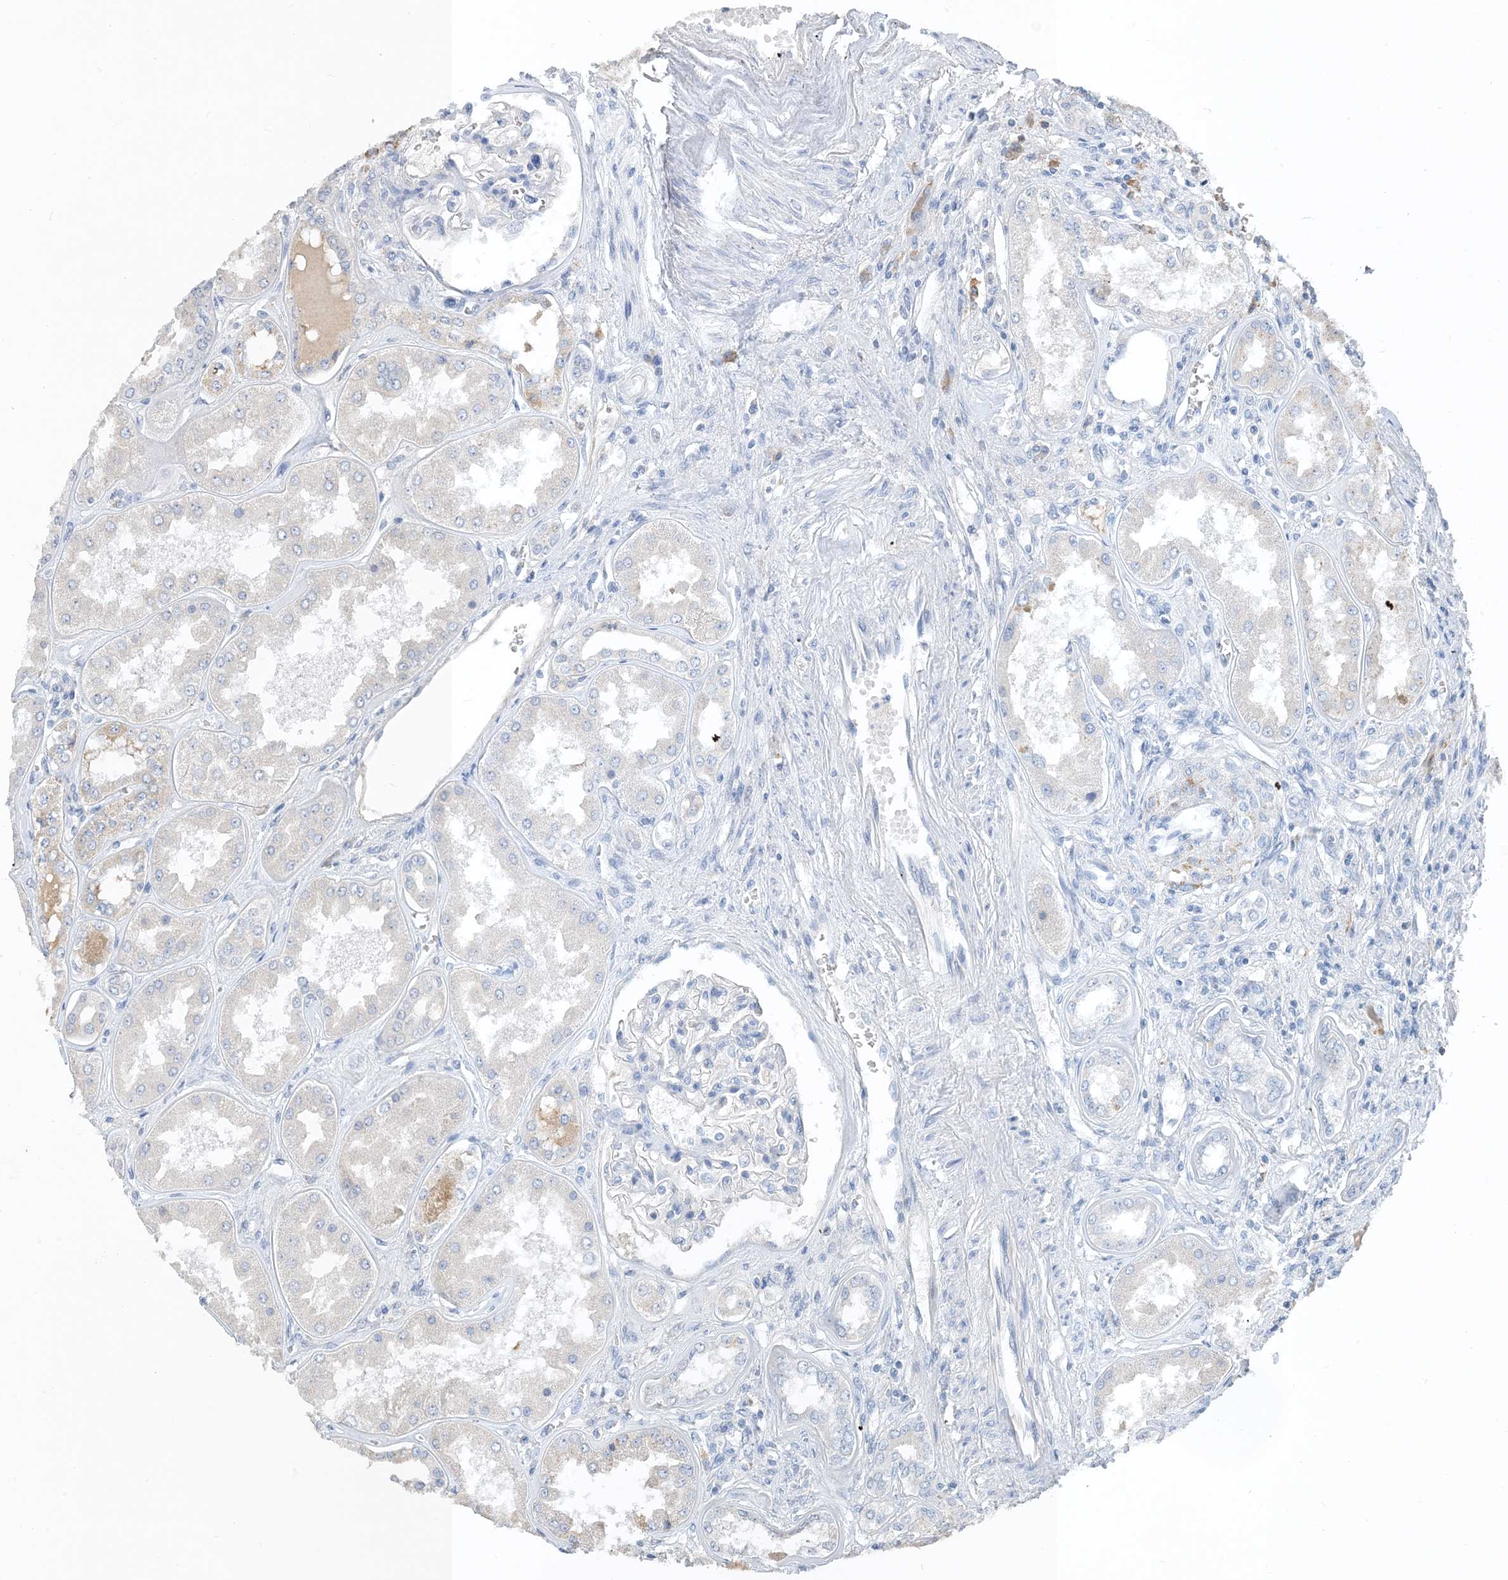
{"staining": {"intensity": "negative", "quantity": "none", "location": "none"}, "tissue": "kidney", "cell_type": "Cells in glomeruli", "image_type": "normal", "snomed": [{"axis": "morphology", "description": "Normal tissue, NOS"}, {"axis": "topography", "description": "Kidney"}], "caption": "This is an IHC image of normal human kidney. There is no staining in cells in glomeruli.", "gene": "CTRL", "patient": {"sex": "female", "age": 56}}